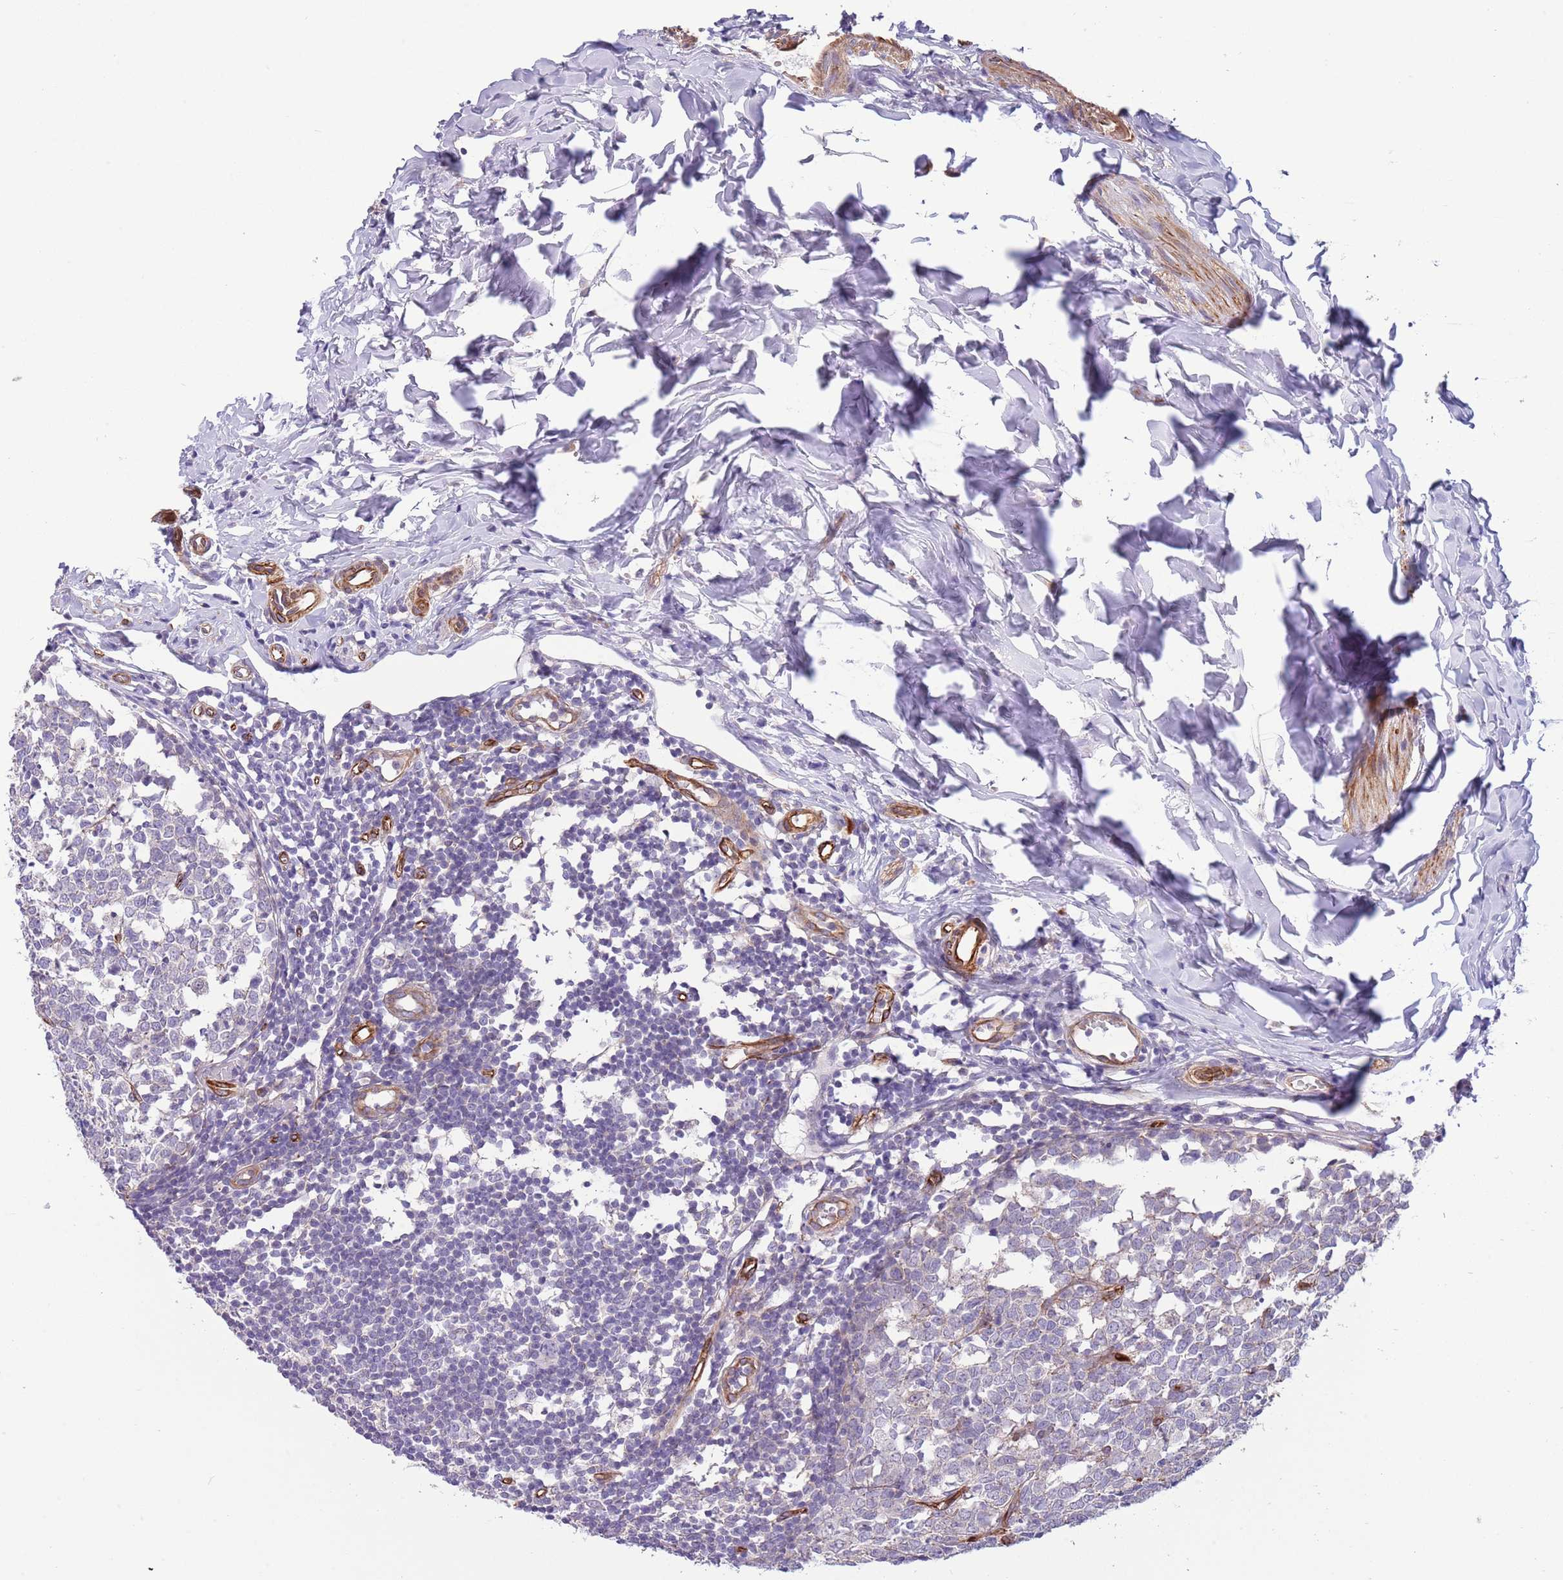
{"staining": {"intensity": "moderate", "quantity": "<25%", "location": "cytoplasmic/membranous"}, "tissue": "appendix", "cell_type": "Glandular cells", "image_type": "normal", "snomed": [{"axis": "morphology", "description": "Normal tissue, NOS"}, {"axis": "topography", "description": "Appendix"}], "caption": "DAB immunohistochemical staining of benign appendix displays moderate cytoplasmic/membranous protein expression in approximately <25% of glandular cells. (DAB IHC with brightfield microscopy, high magnification).", "gene": "GAS2L3", "patient": {"sex": "male", "age": 14}}